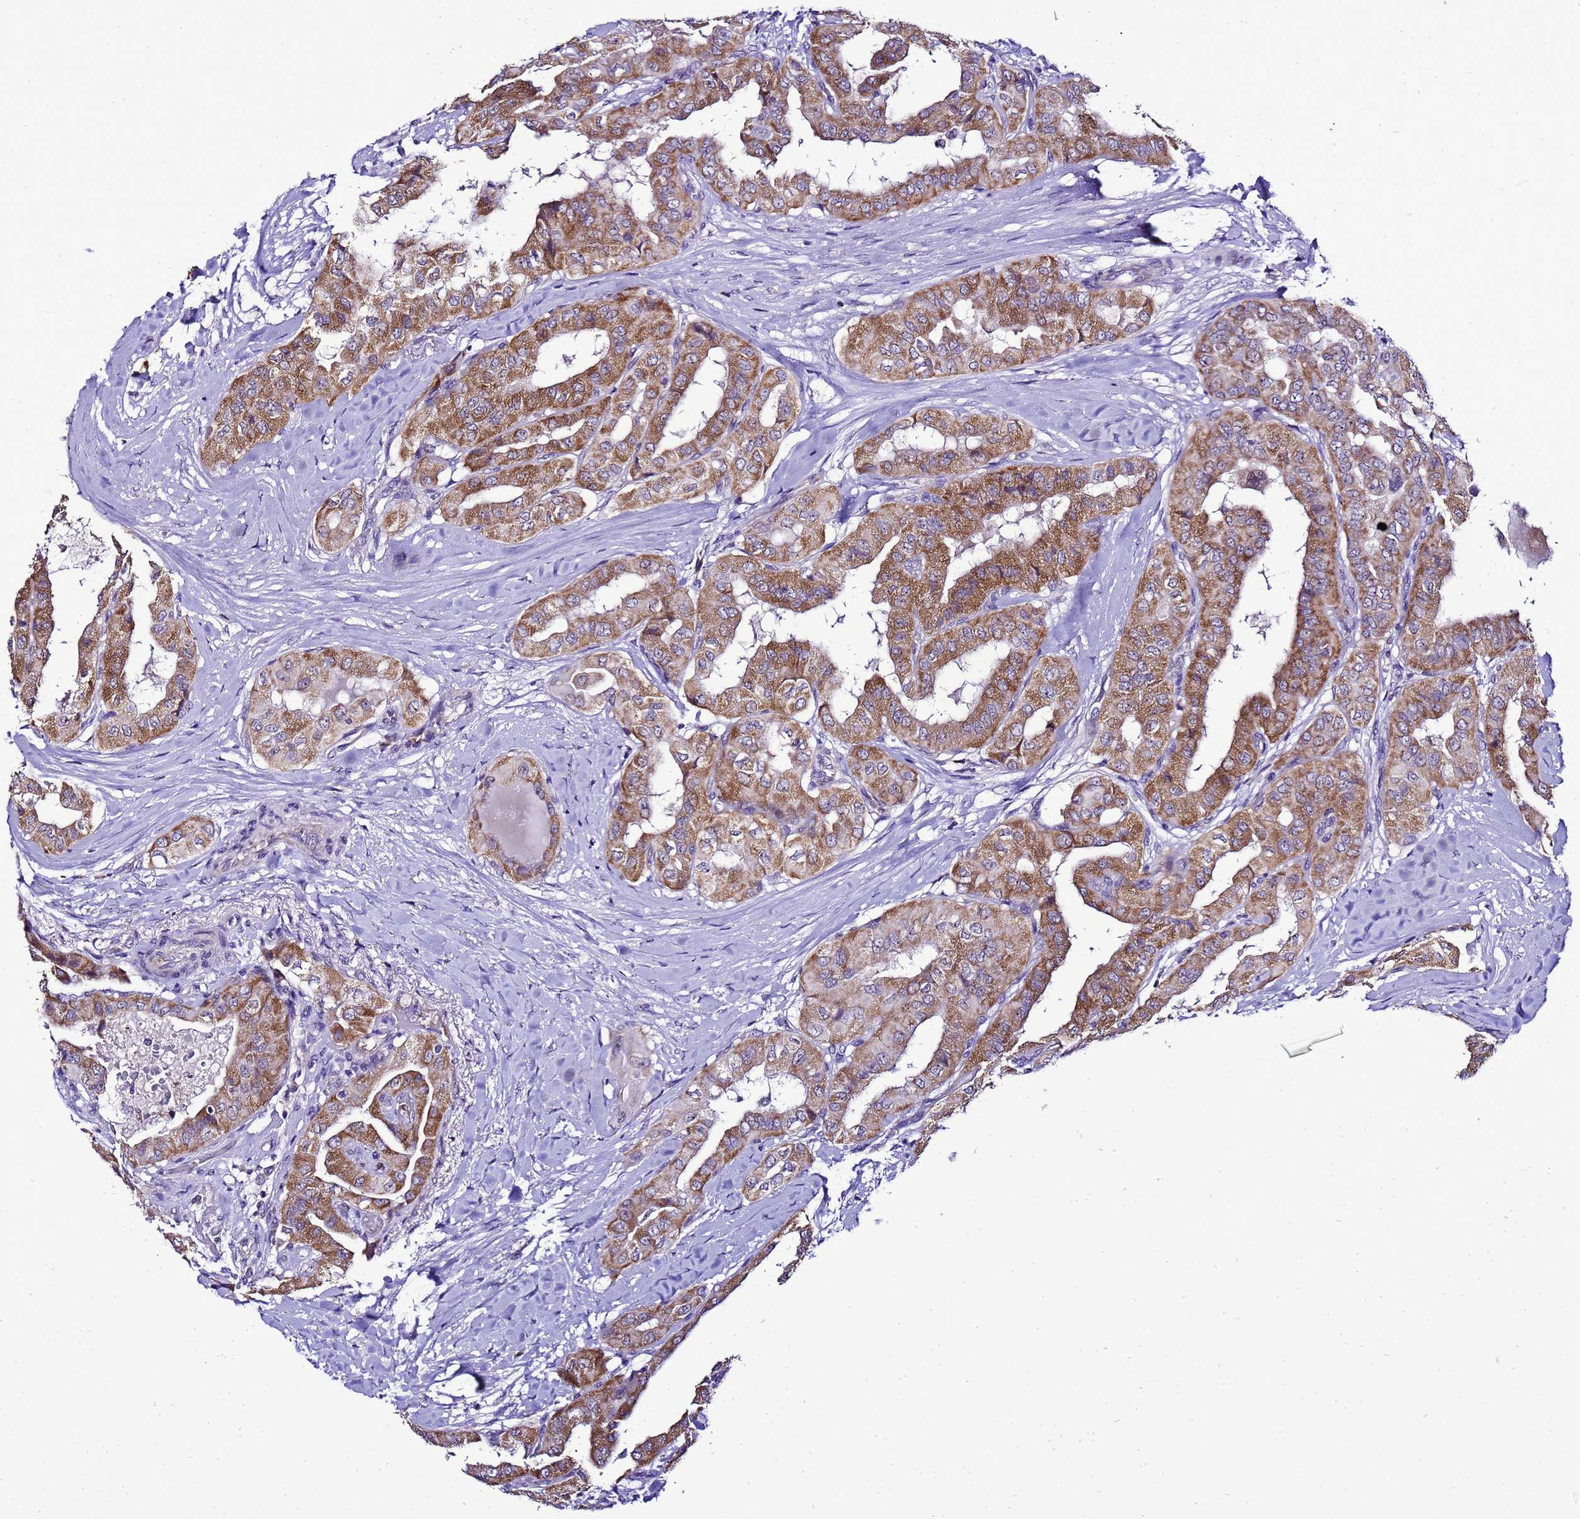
{"staining": {"intensity": "moderate", "quantity": ">75%", "location": "cytoplasmic/membranous"}, "tissue": "thyroid cancer", "cell_type": "Tumor cells", "image_type": "cancer", "snomed": [{"axis": "morphology", "description": "Papillary adenocarcinoma, NOS"}, {"axis": "topography", "description": "Thyroid gland"}], "caption": "Thyroid papillary adenocarcinoma tissue exhibits moderate cytoplasmic/membranous expression in approximately >75% of tumor cells, visualized by immunohistochemistry.", "gene": "DPH6", "patient": {"sex": "female", "age": 59}}